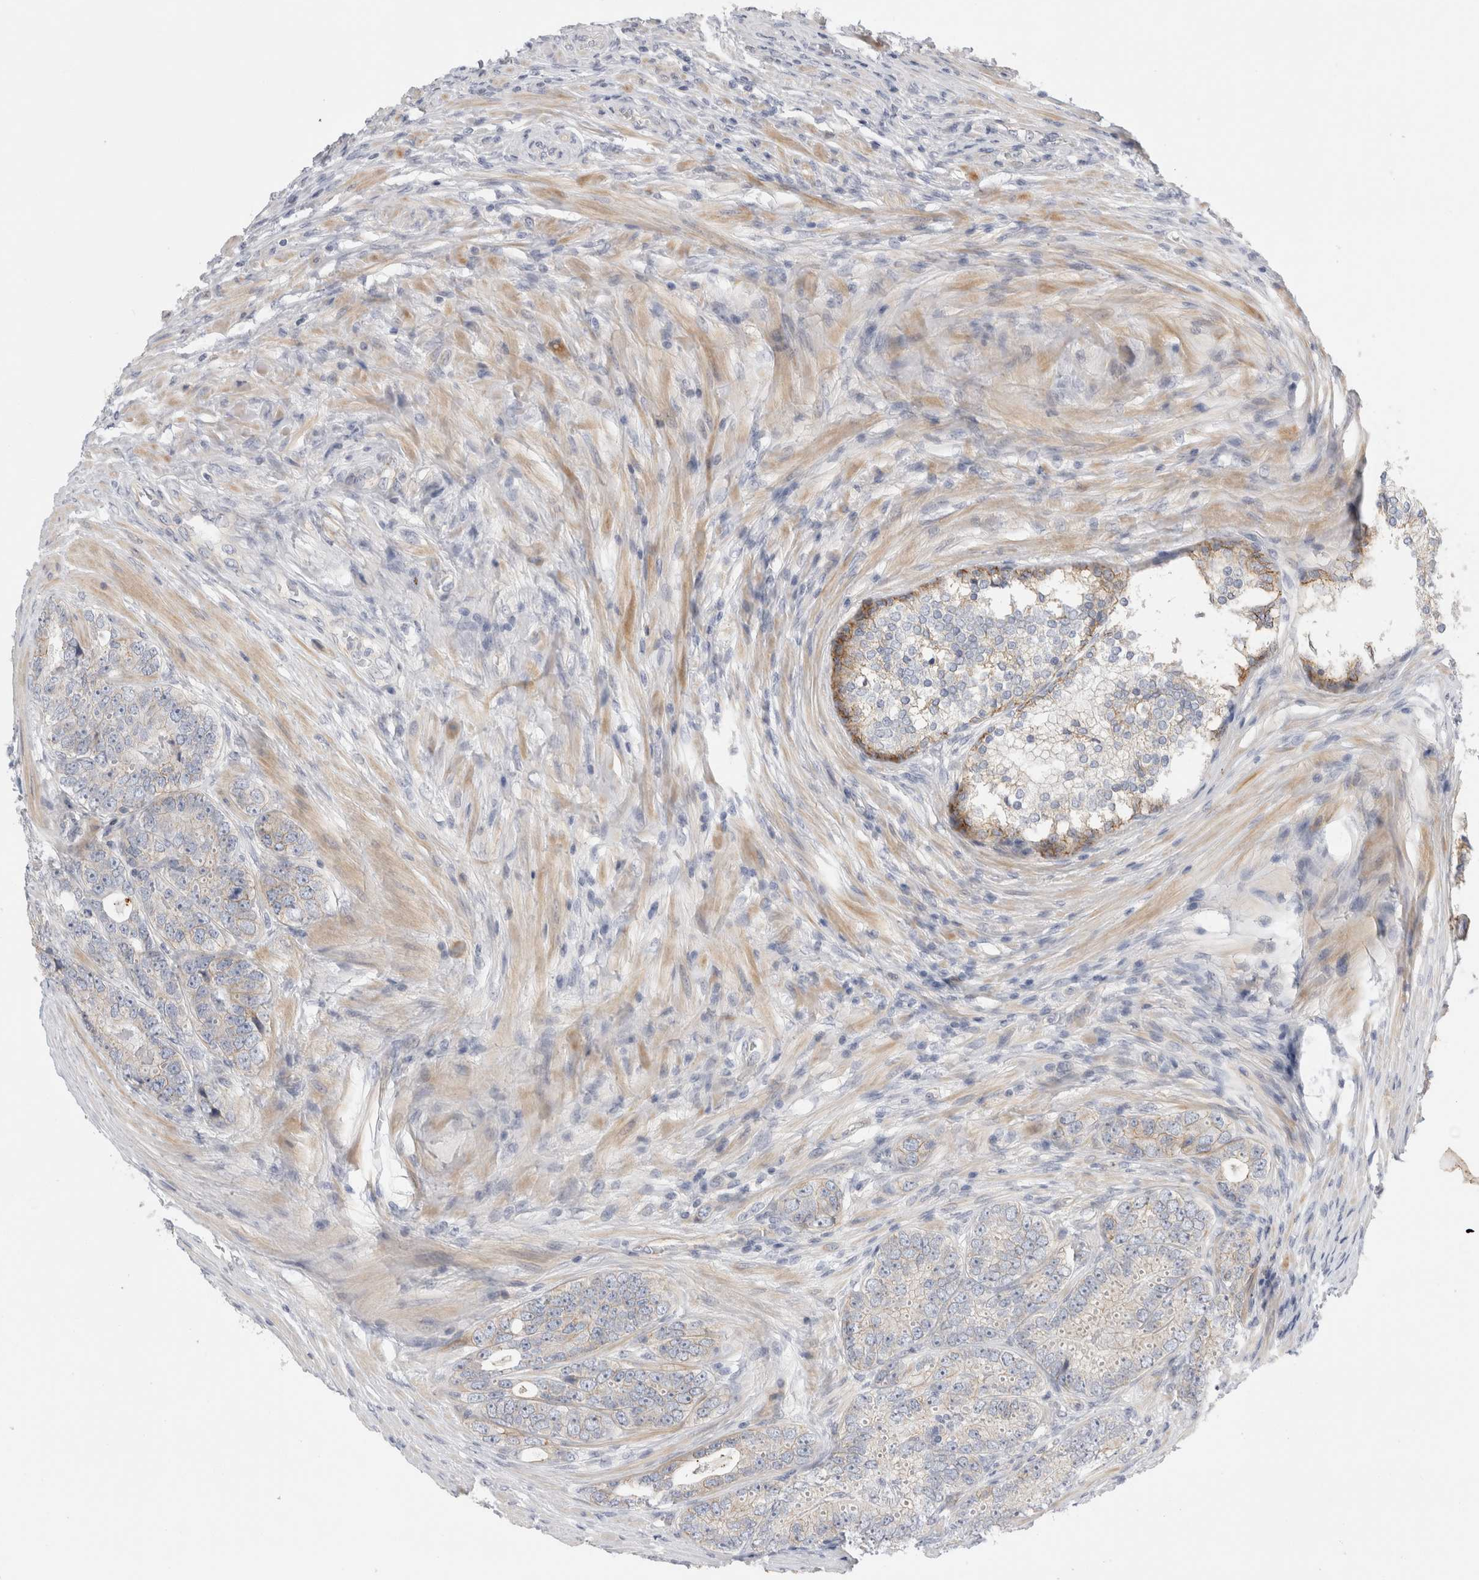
{"staining": {"intensity": "negative", "quantity": "none", "location": "none"}, "tissue": "prostate cancer", "cell_type": "Tumor cells", "image_type": "cancer", "snomed": [{"axis": "morphology", "description": "Adenocarcinoma, High grade"}, {"axis": "topography", "description": "Prostate"}], "caption": "This is an immunohistochemistry image of human prostate cancer. There is no expression in tumor cells.", "gene": "VANGL1", "patient": {"sex": "male", "age": 56}}